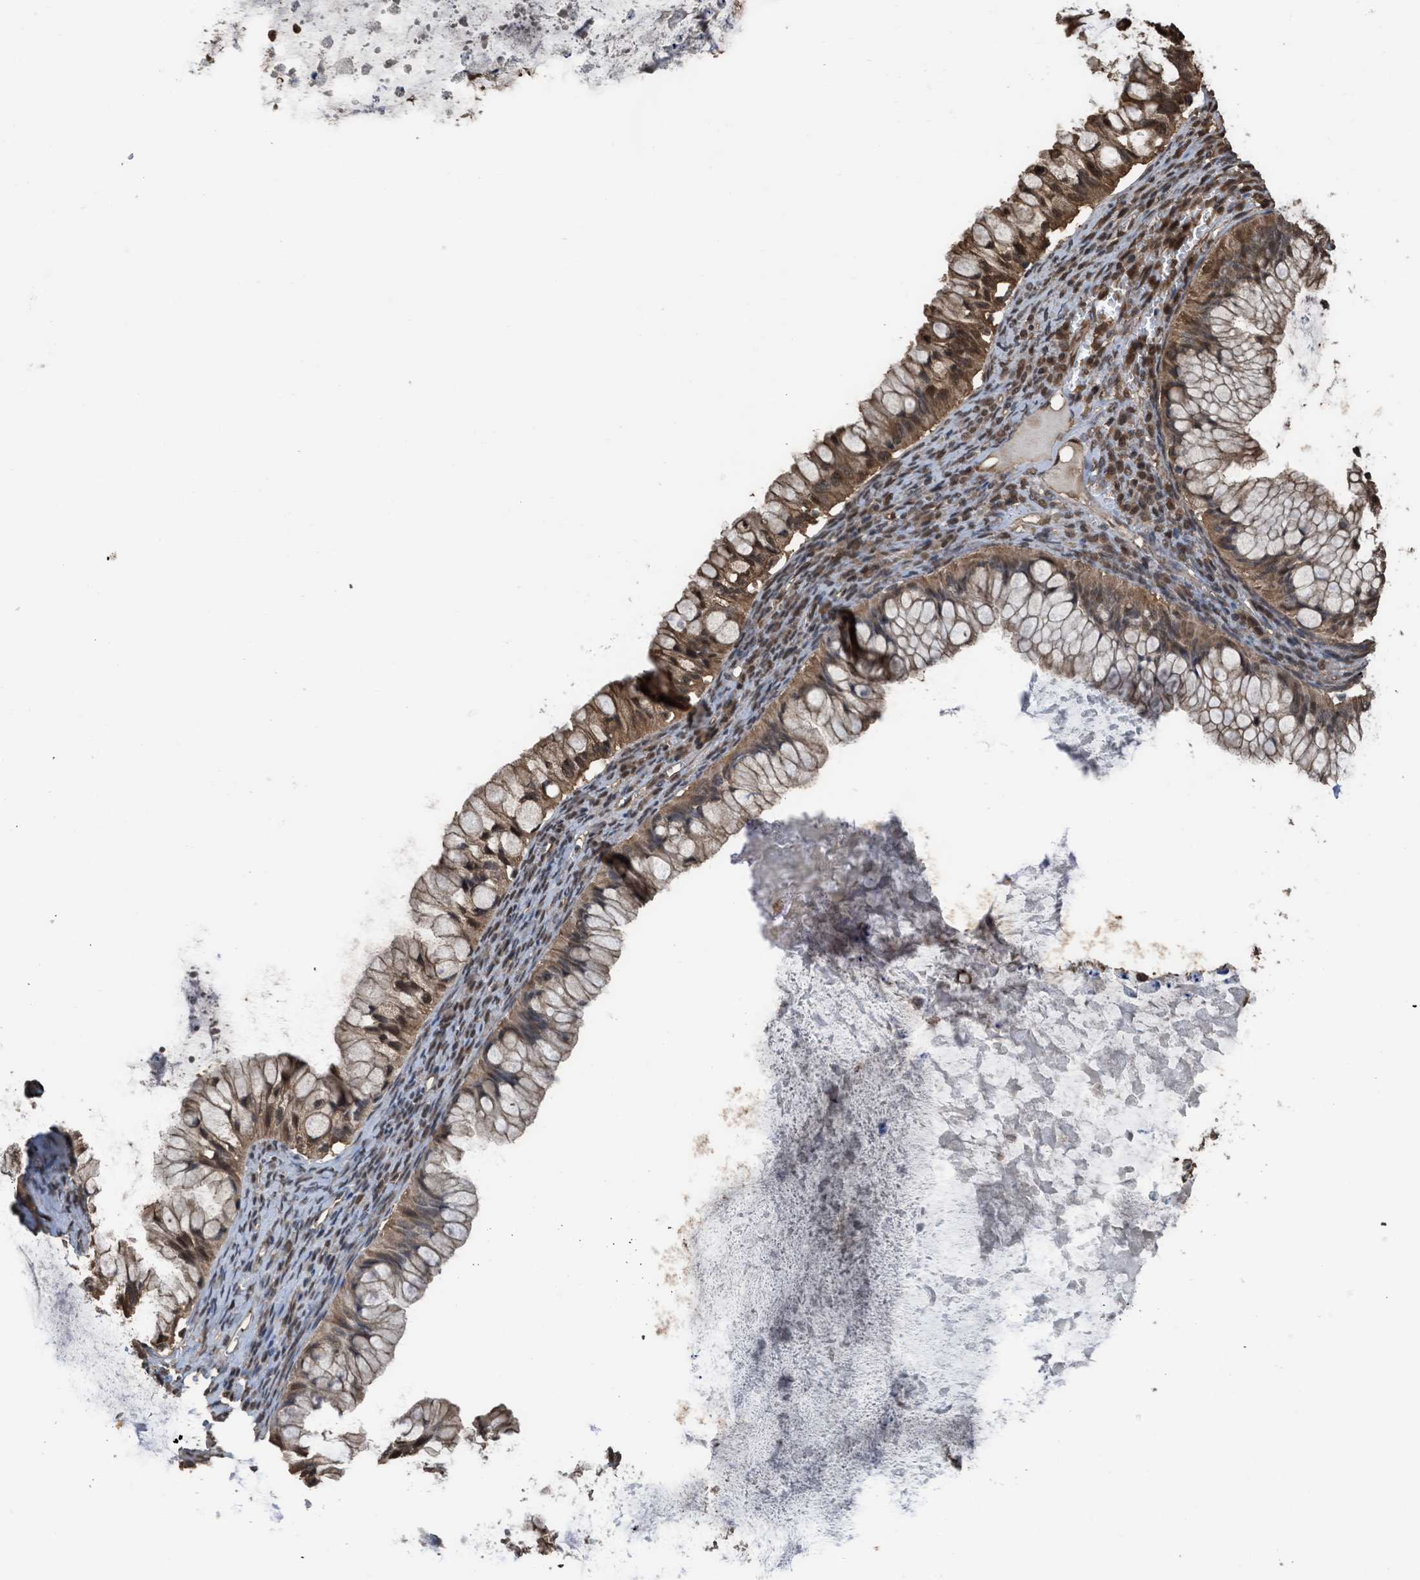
{"staining": {"intensity": "moderate", "quantity": ">75%", "location": "cytoplasmic/membranous,nuclear"}, "tissue": "ovarian cancer", "cell_type": "Tumor cells", "image_type": "cancer", "snomed": [{"axis": "morphology", "description": "Cystadenocarcinoma, mucinous, NOS"}, {"axis": "topography", "description": "Ovary"}], "caption": "Ovarian cancer tissue shows moderate cytoplasmic/membranous and nuclear staining in approximately >75% of tumor cells Using DAB (brown) and hematoxylin (blue) stains, captured at high magnification using brightfield microscopy.", "gene": "YWHAG", "patient": {"sex": "female", "age": 57}}